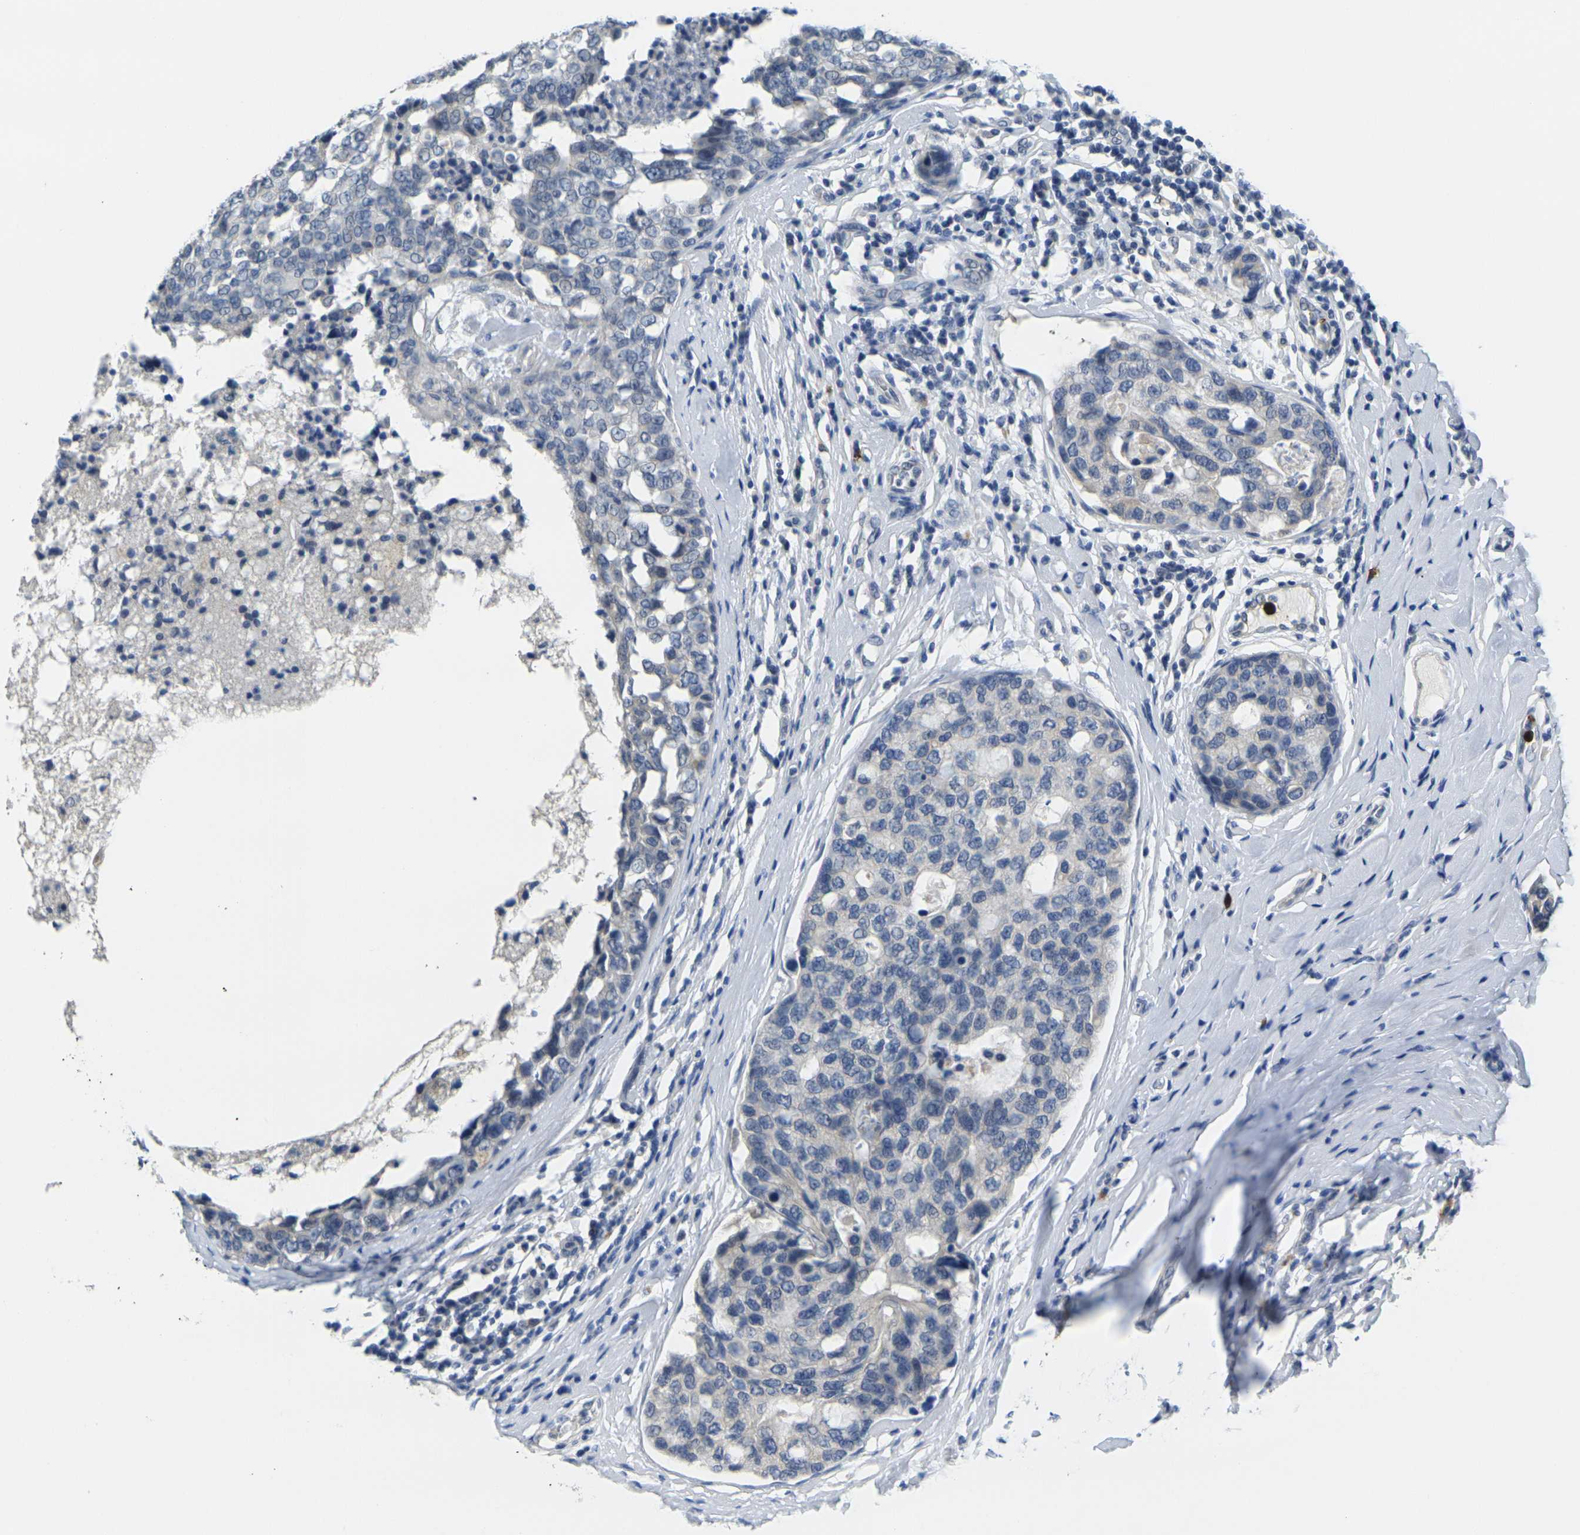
{"staining": {"intensity": "negative", "quantity": "none", "location": "none"}, "tissue": "breast cancer", "cell_type": "Tumor cells", "image_type": "cancer", "snomed": [{"axis": "morphology", "description": "Duct carcinoma"}, {"axis": "topography", "description": "Breast"}], "caption": "Immunohistochemical staining of human intraductal carcinoma (breast) shows no significant staining in tumor cells. (Stains: DAB (3,3'-diaminobenzidine) immunohistochemistry (IHC) with hematoxylin counter stain, Microscopy: brightfield microscopy at high magnification).", "gene": "GPR15", "patient": {"sex": "female", "age": 27}}